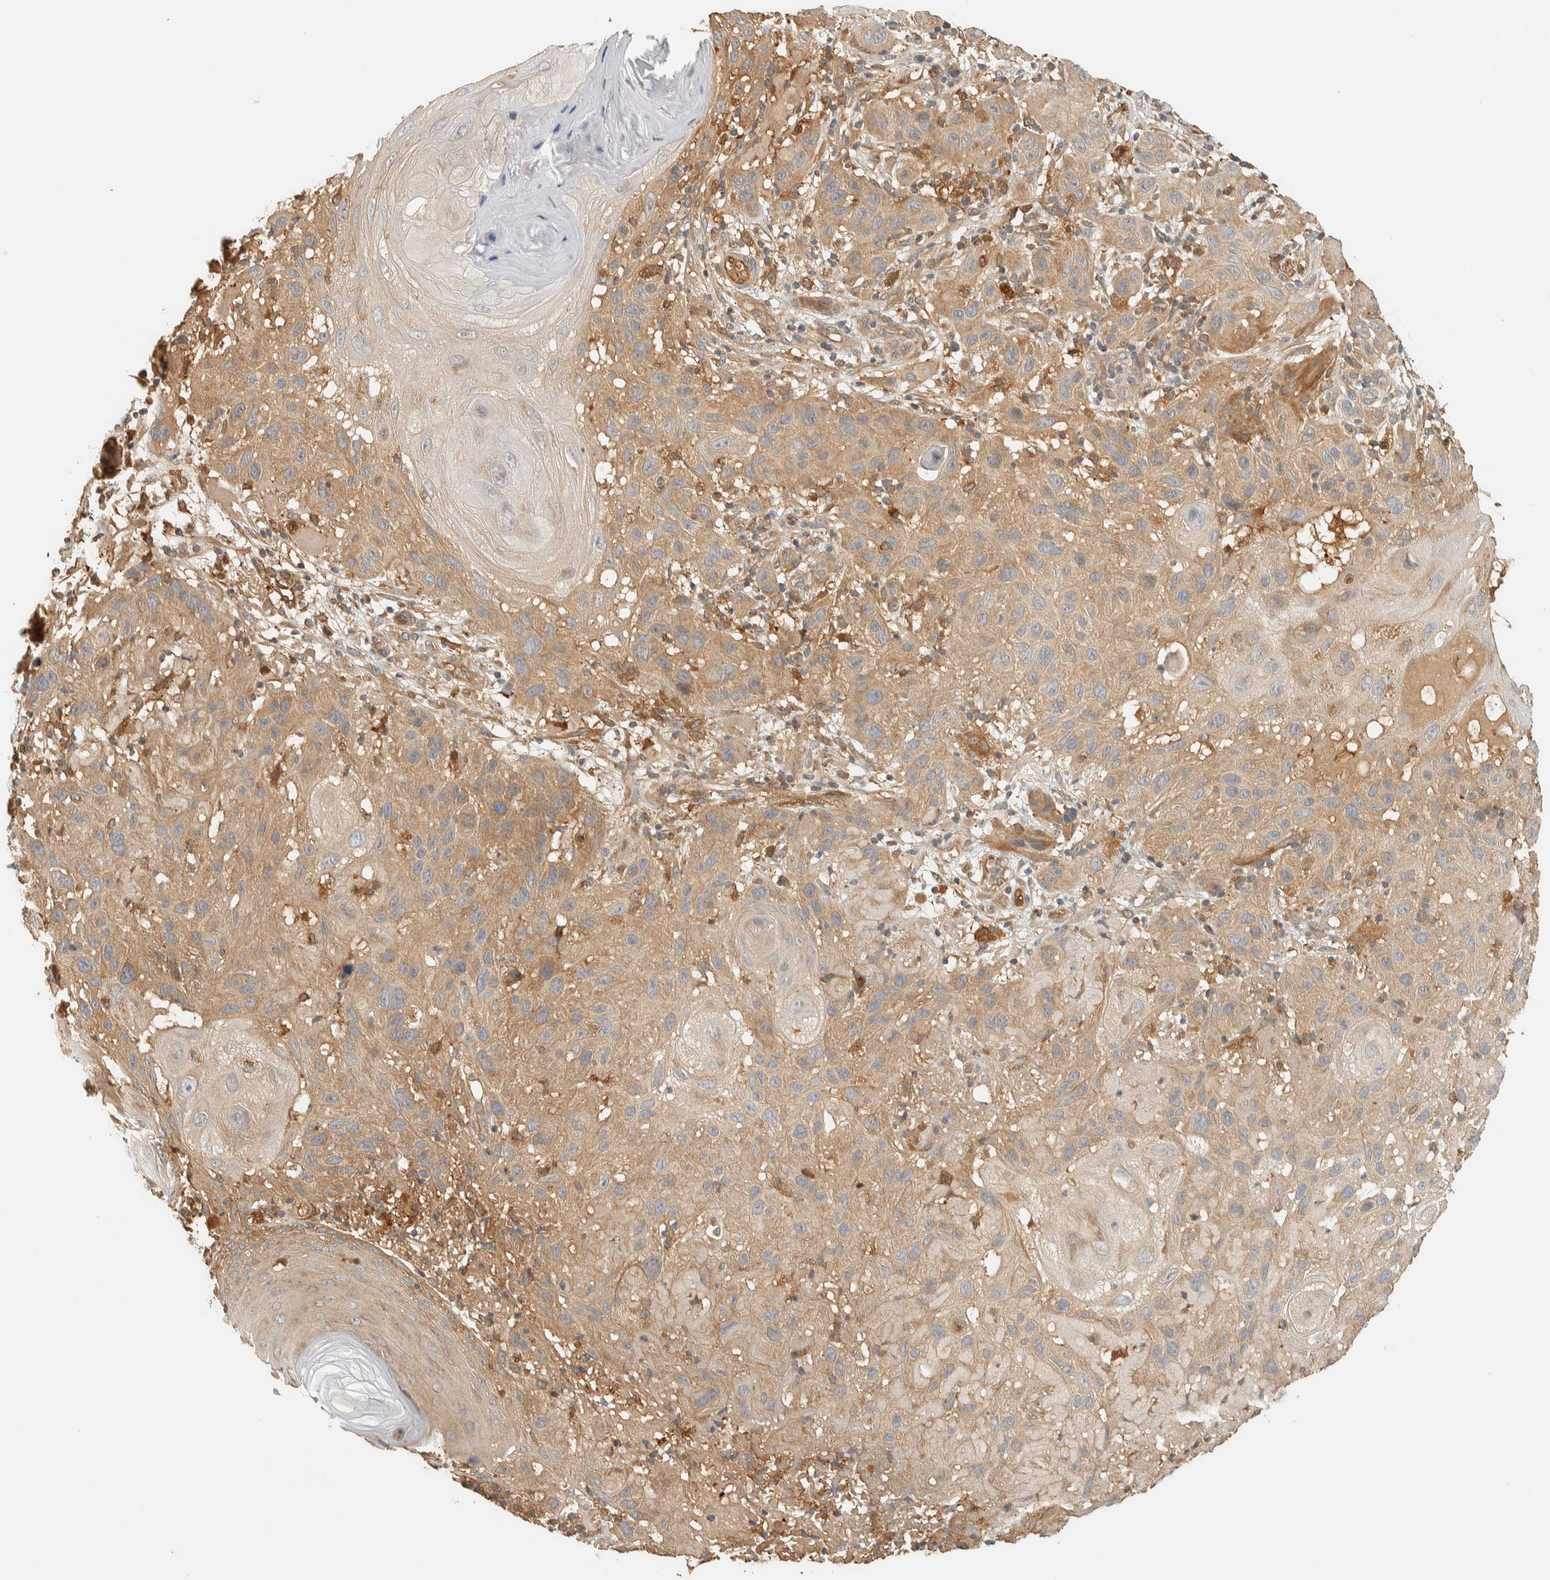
{"staining": {"intensity": "moderate", "quantity": "25%-75%", "location": "cytoplasmic/membranous"}, "tissue": "skin cancer", "cell_type": "Tumor cells", "image_type": "cancer", "snomed": [{"axis": "morphology", "description": "Squamous cell carcinoma, NOS"}, {"axis": "topography", "description": "Skin"}], "caption": "Moderate cytoplasmic/membranous protein expression is present in approximately 25%-75% of tumor cells in skin cancer.", "gene": "TMEM192", "patient": {"sex": "female", "age": 96}}